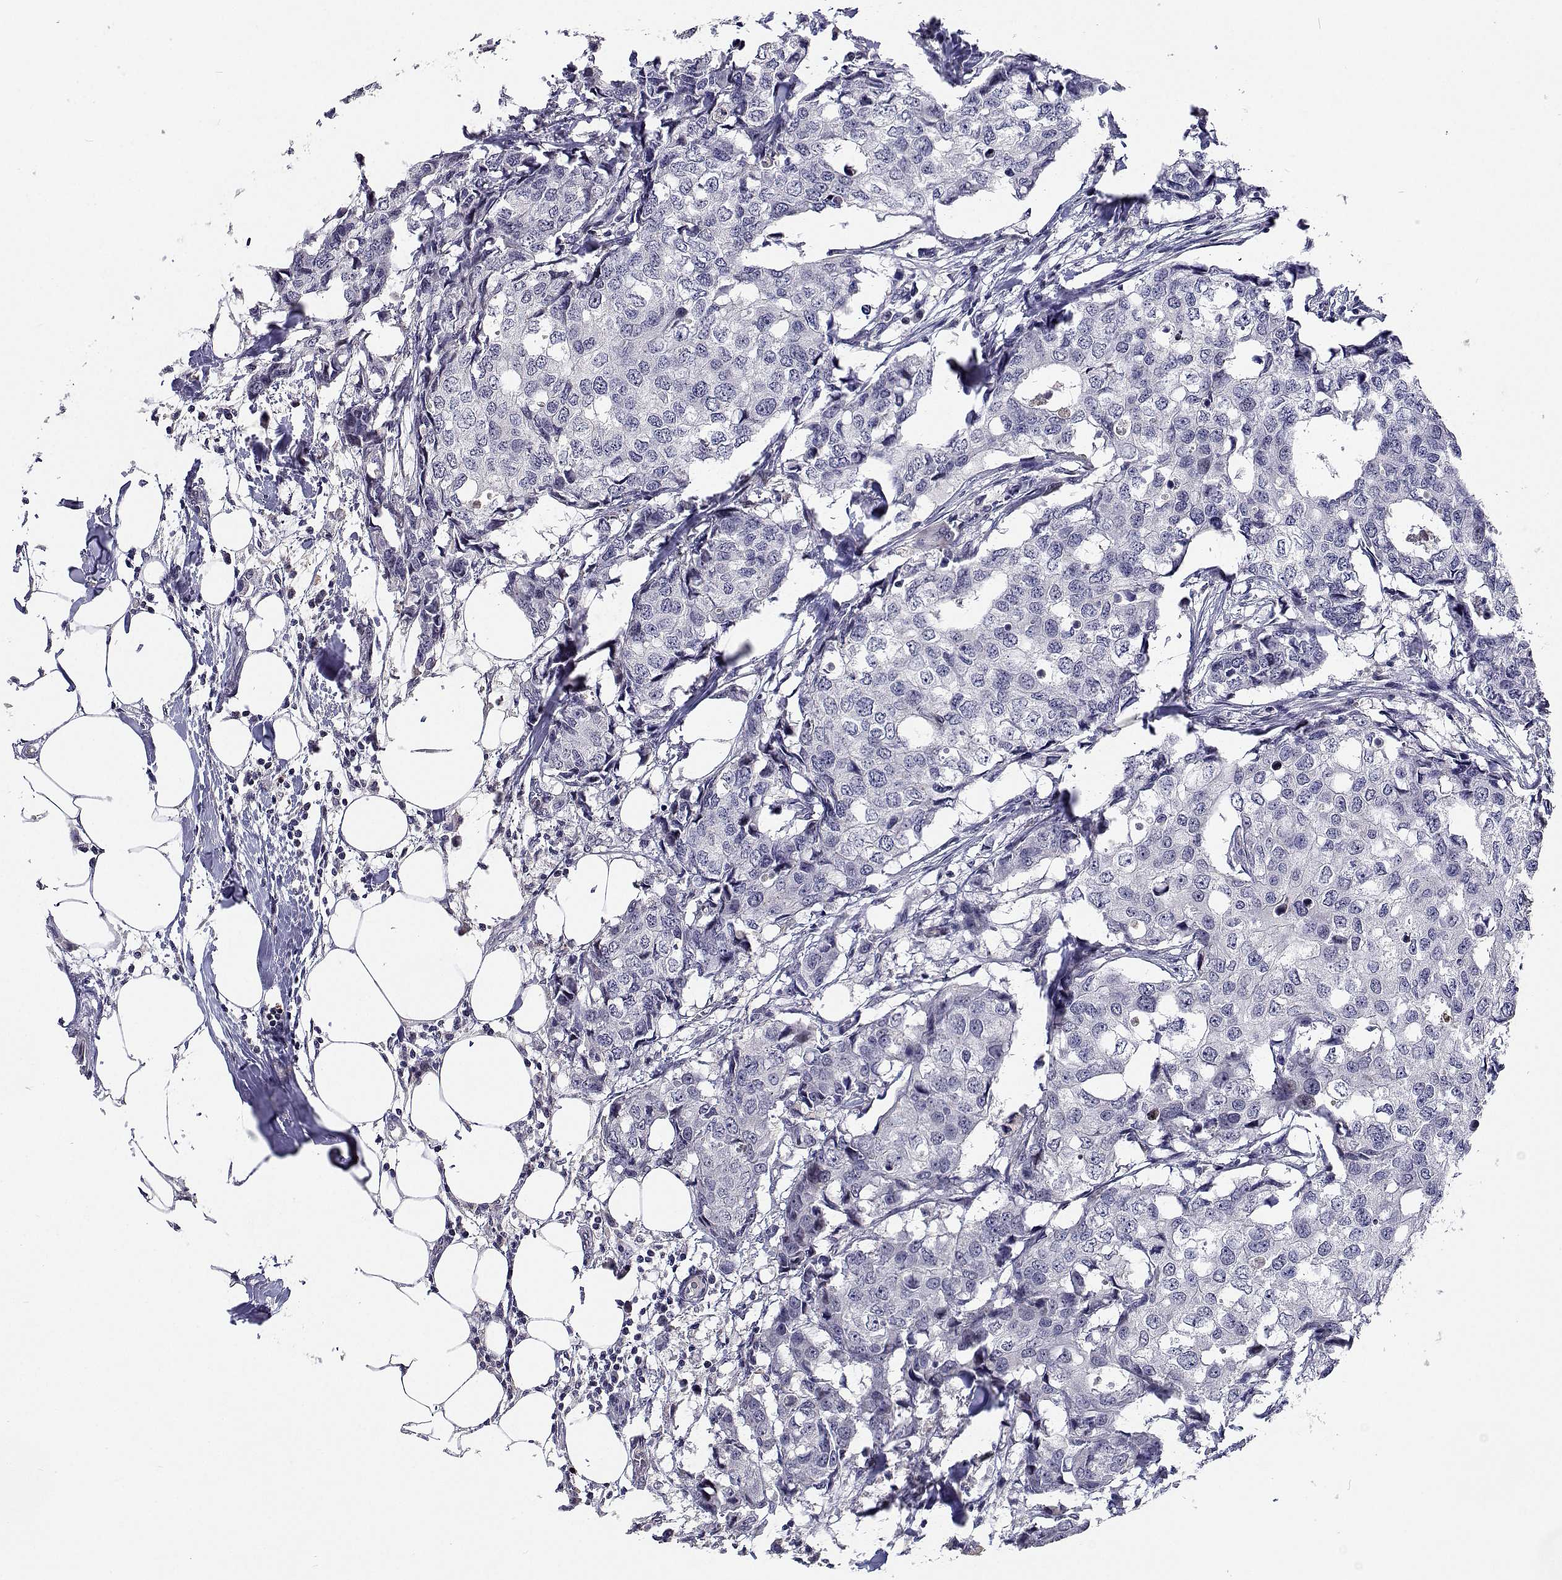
{"staining": {"intensity": "negative", "quantity": "none", "location": "none"}, "tissue": "breast cancer", "cell_type": "Tumor cells", "image_type": "cancer", "snomed": [{"axis": "morphology", "description": "Duct carcinoma"}, {"axis": "topography", "description": "Breast"}], "caption": "Protein analysis of breast cancer (intraductal carcinoma) exhibits no significant expression in tumor cells.", "gene": "RBPJL", "patient": {"sex": "female", "age": 27}}